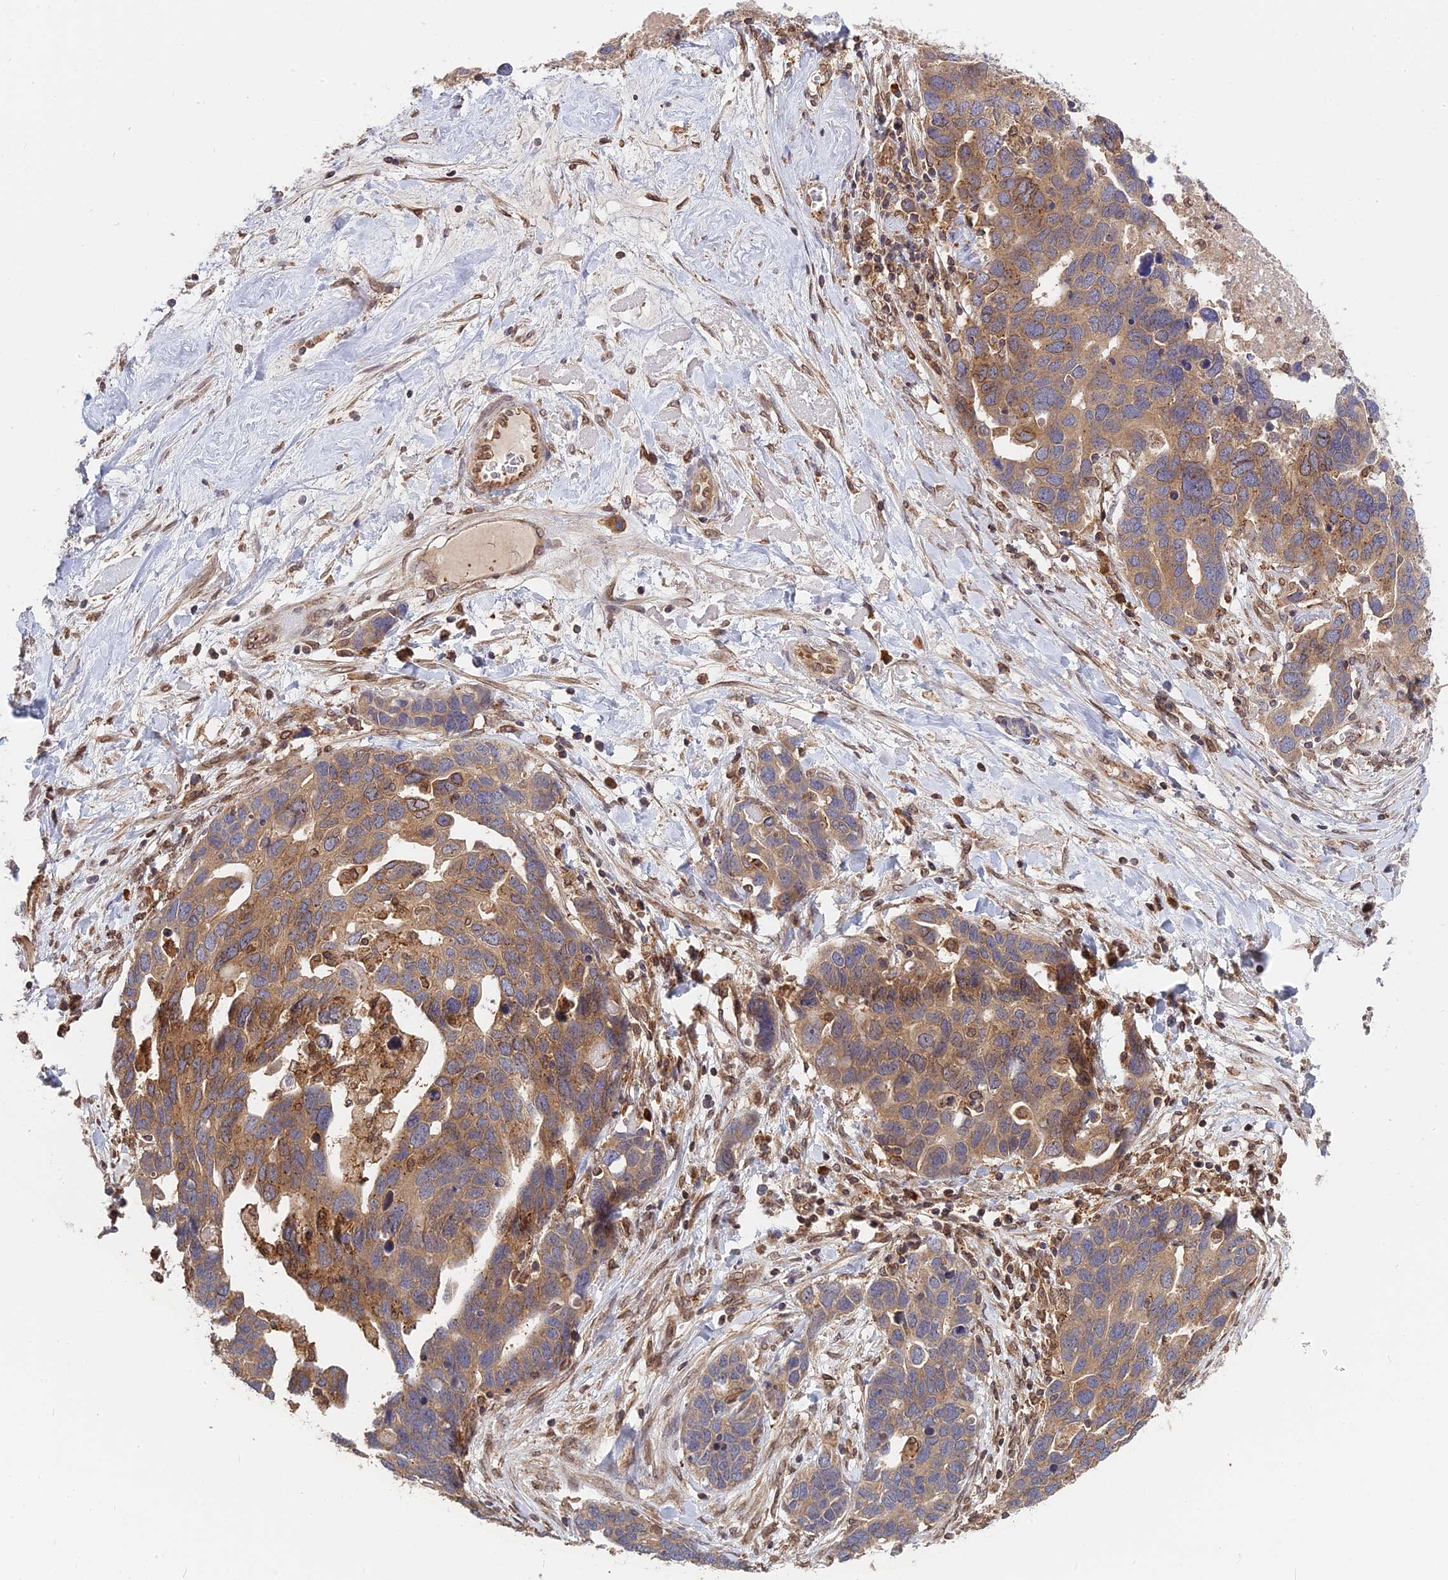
{"staining": {"intensity": "moderate", "quantity": ">75%", "location": "cytoplasmic/membranous"}, "tissue": "ovarian cancer", "cell_type": "Tumor cells", "image_type": "cancer", "snomed": [{"axis": "morphology", "description": "Cystadenocarcinoma, serous, NOS"}, {"axis": "topography", "description": "Ovary"}], "caption": "Ovarian serous cystadenocarcinoma stained for a protein (brown) exhibits moderate cytoplasmic/membranous positive positivity in approximately >75% of tumor cells.", "gene": "IL21R", "patient": {"sex": "female", "age": 54}}